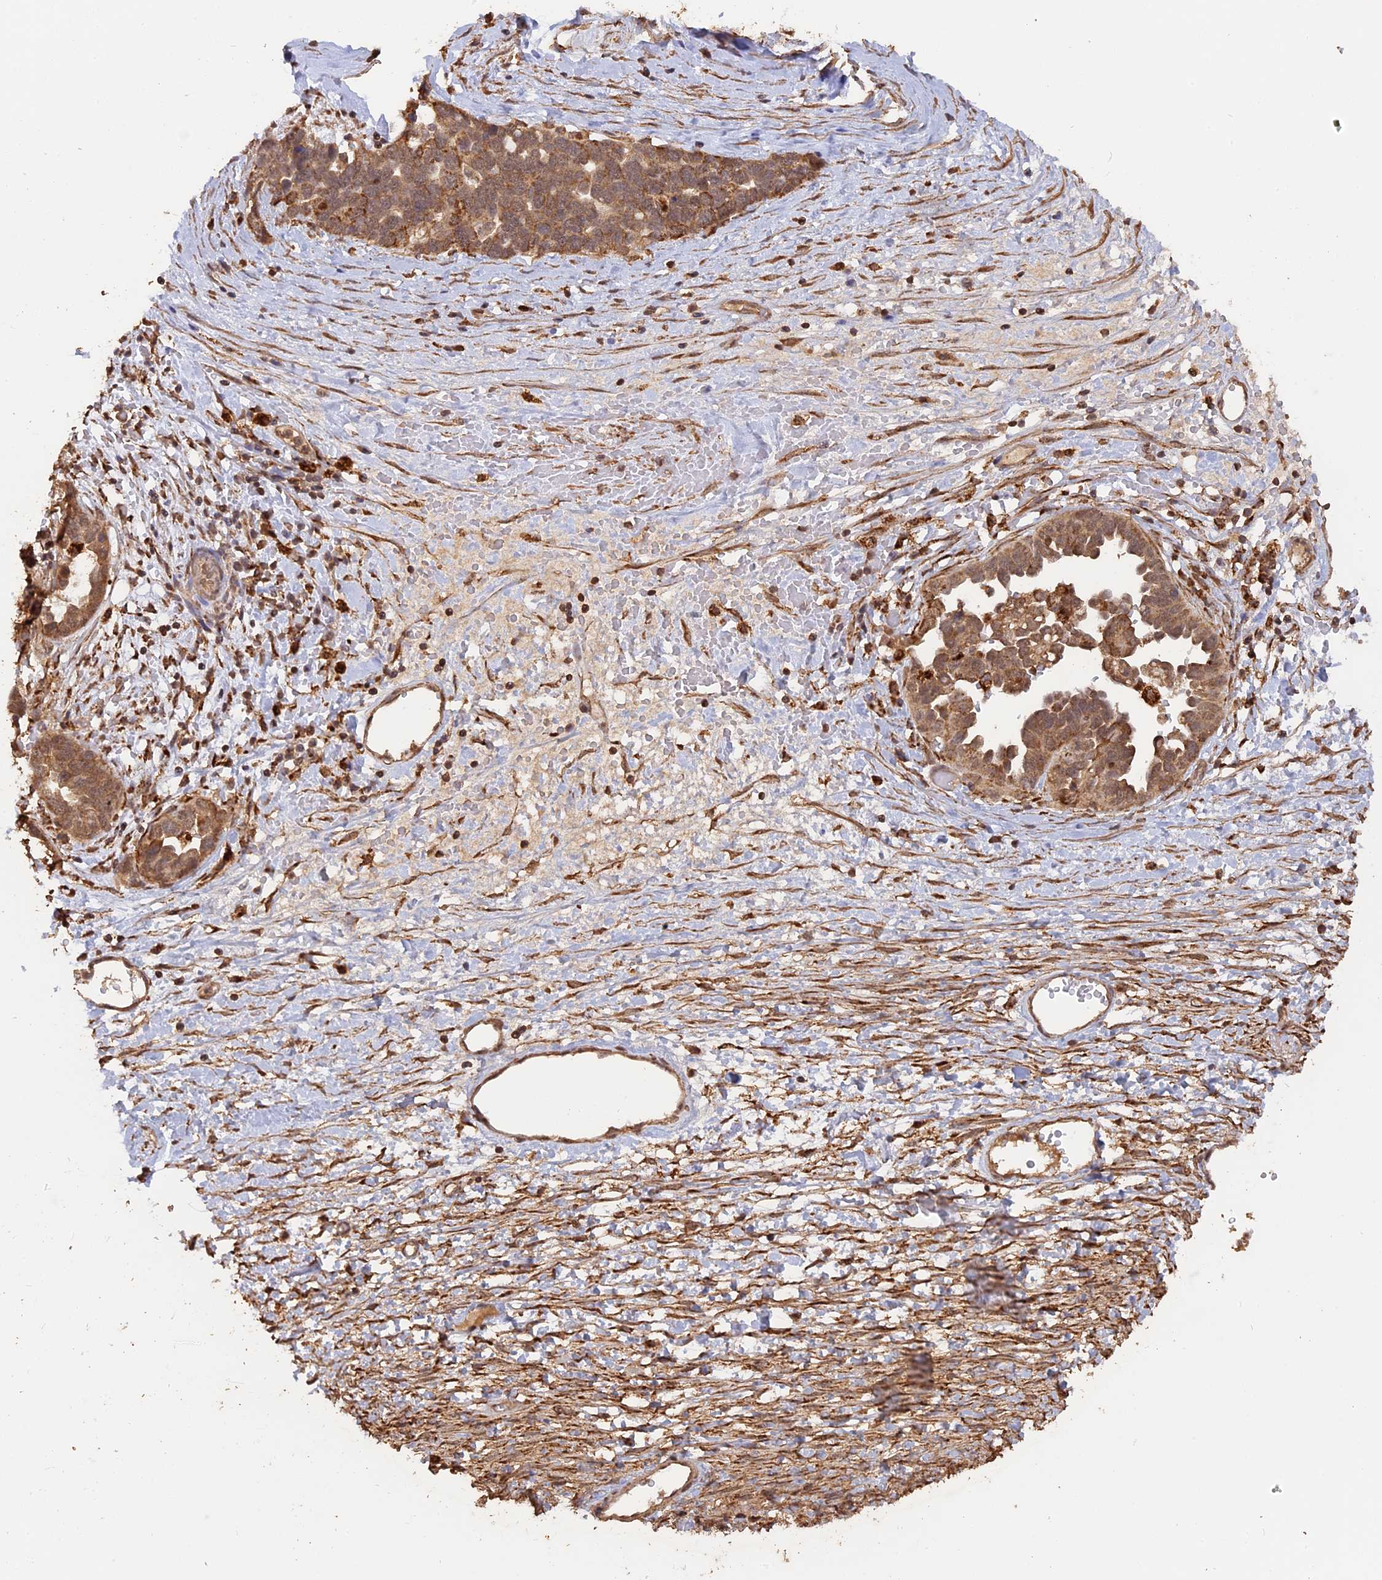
{"staining": {"intensity": "moderate", "quantity": ">75%", "location": "cytoplasmic/membranous,nuclear"}, "tissue": "ovarian cancer", "cell_type": "Tumor cells", "image_type": "cancer", "snomed": [{"axis": "morphology", "description": "Cystadenocarcinoma, serous, NOS"}, {"axis": "topography", "description": "Ovary"}], "caption": "Immunohistochemical staining of serous cystadenocarcinoma (ovarian) displays medium levels of moderate cytoplasmic/membranous and nuclear protein staining in approximately >75% of tumor cells.", "gene": "FAM210B", "patient": {"sex": "female", "age": 54}}